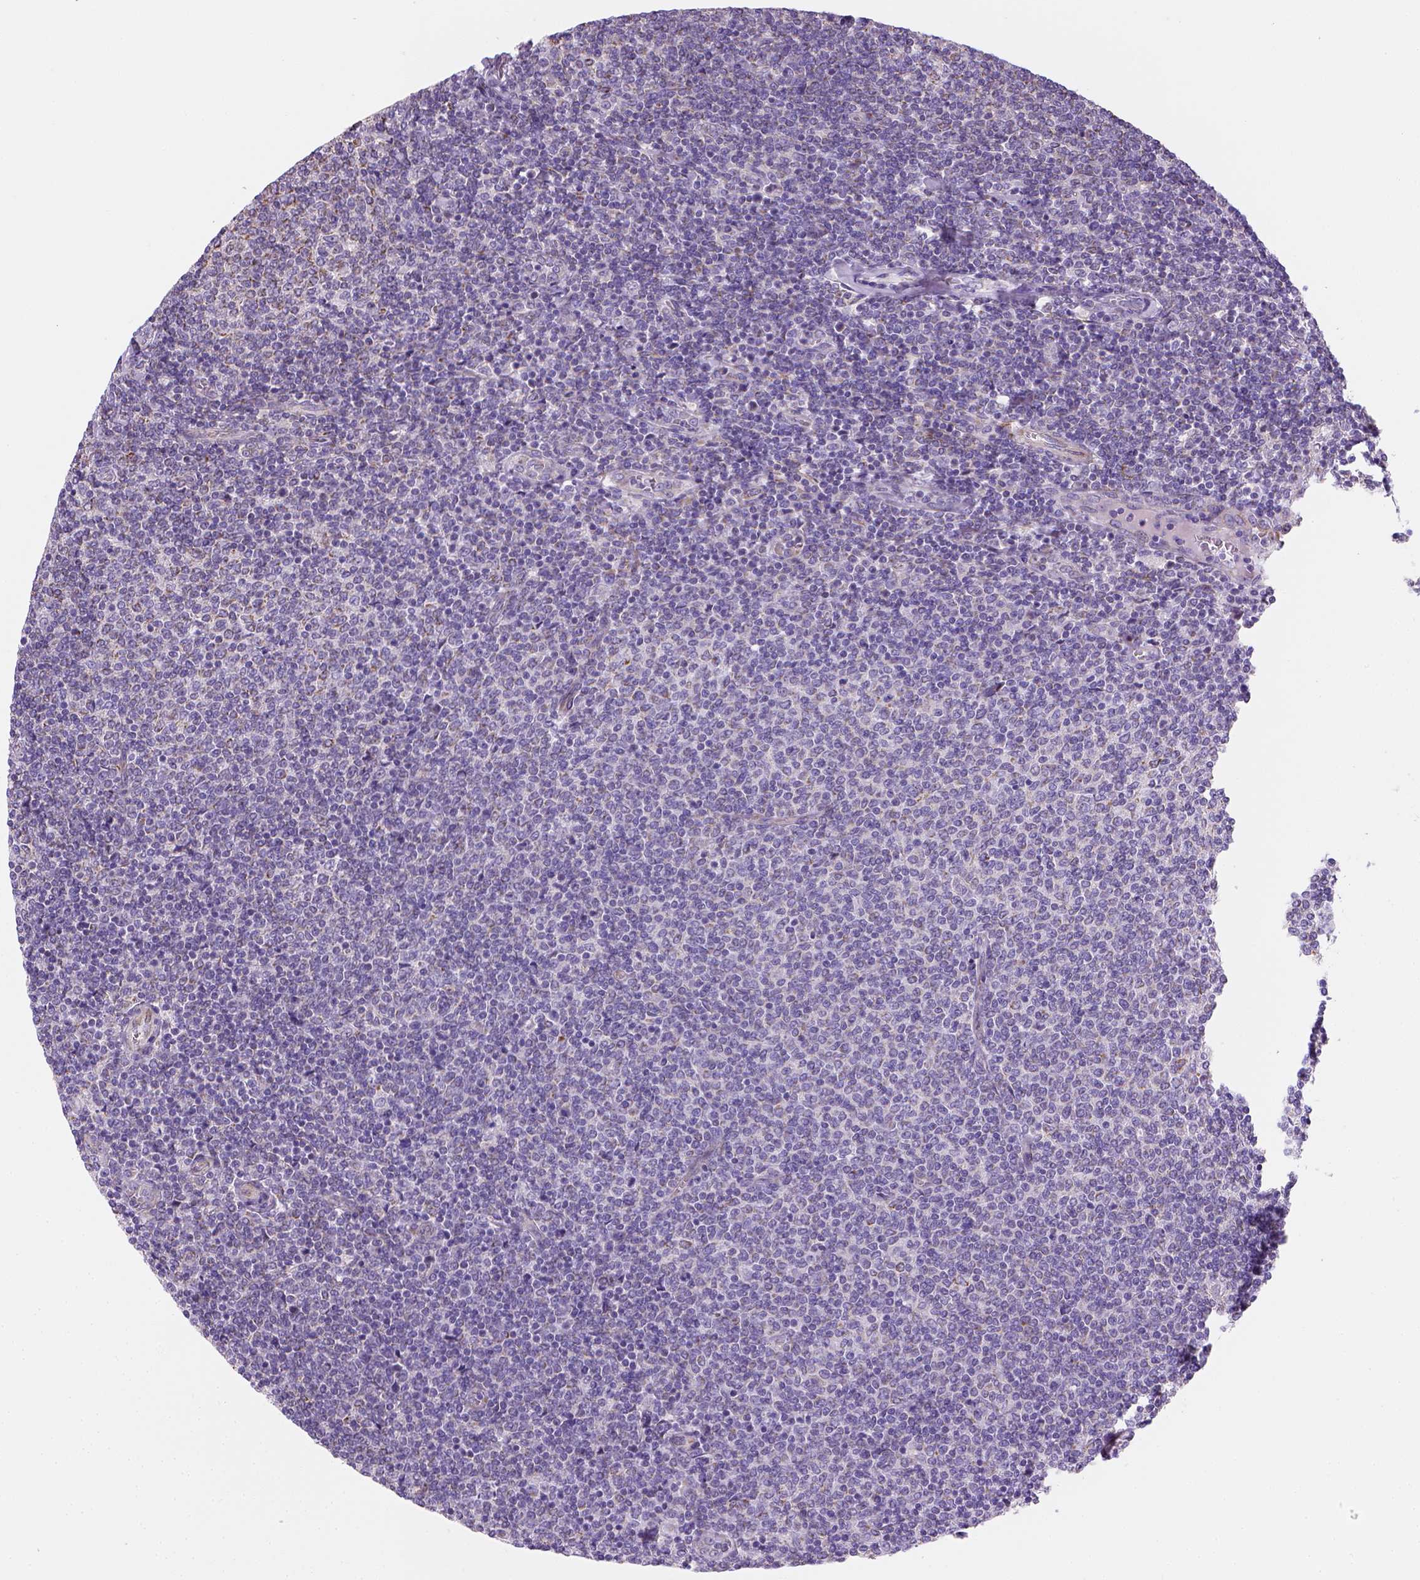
{"staining": {"intensity": "negative", "quantity": "none", "location": "none"}, "tissue": "lymphoma", "cell_type": "Tumor cells", "image_type": "cancer", "snomed": [{"axis": "morphology", "description": "Malignant lymphoma, non-Hodgkin's type, Low grade"}, {"axis": "topography", "description": "Lymph node"}], "caption": "Immunohistochemistry of human lymphoma shows no staining in tumor cells.", "gene": "CES2", "patient": {"sex": "male", "age": 52}}